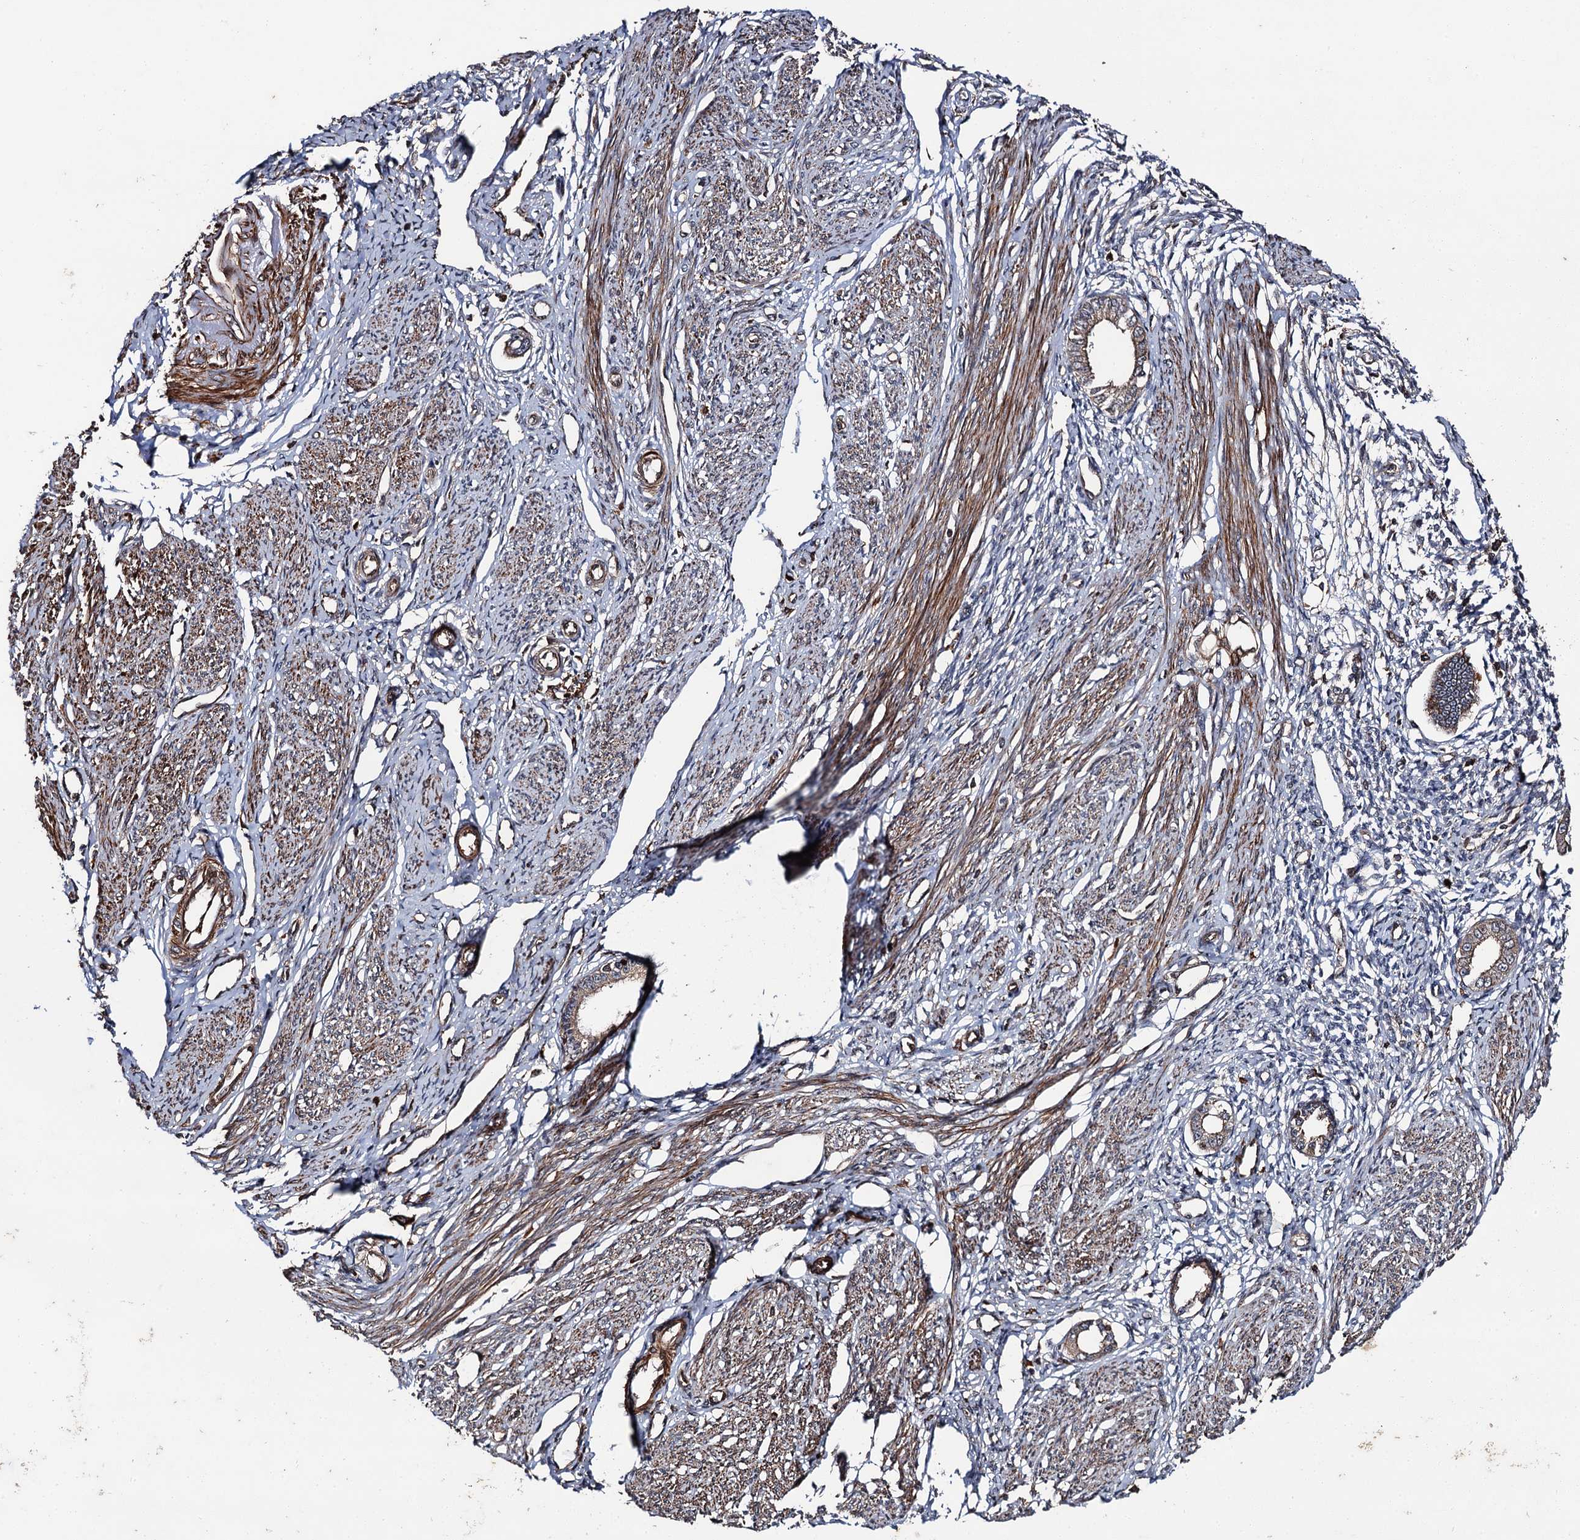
{"staining": {"intensity": "weak", "quantity": "<25%", "location": "cytoplasmic/membranous"}, "tissue": "endometrium", "cell_type": "Cells in endometrial stroma", "image_type": "normal", "snomed": [{"axis": "morphology", "description": "Normal tissue, NOS"}, {"axis": "topography", "description": "Endometrium"}], "caption": "Endometrium stained for a protein using IHC shows no expression cells in endometrial stroma.", "gene": "BORA", "patient": {"sex": "female", "age": 56}}